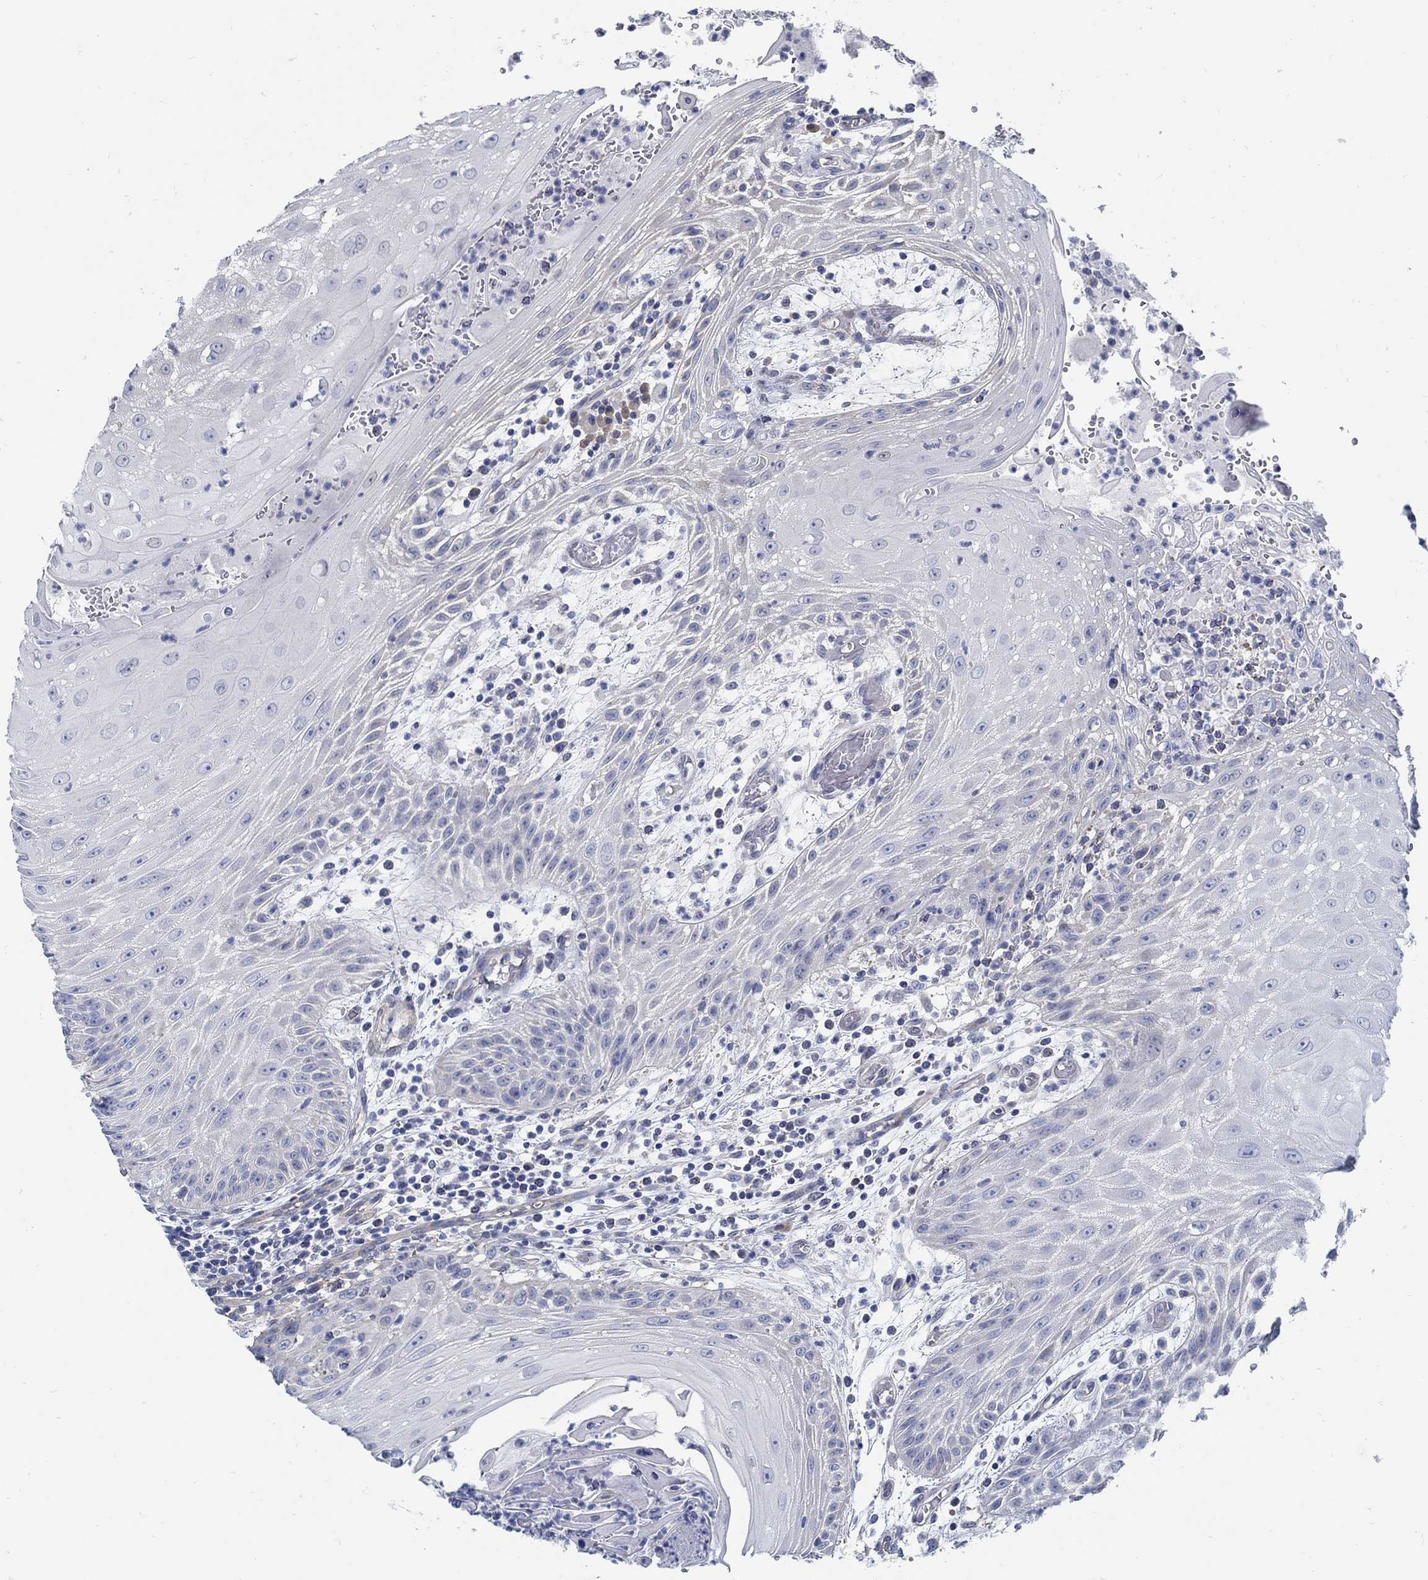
{"staining": {"intensity": "negative", "quantity": "none", "location": "none"}, "tissue": "head and neck cancer", "cell_type": "Tumor cells", "image_type": "cancer", "snomed": [{"axis": "morphology", "description": "Squamous cell carcinoma, NOS"}, {"axis": "topography", "description": "Oral tissue"}, {"axis": "topography", "description": "Head-Neck"}], "caption": "DAB (3,3'-diaminobenzidine) immunohistochemical staining of squamous cell carcinoma (head and neck) shows no significant expression in tumor cells. (DAB (3,3'-diaminobenzidine) immunohistochemistry (IHC), high magnification).", "gene": "C15orf39", "patient": {"sex": "male", "age": 58}}